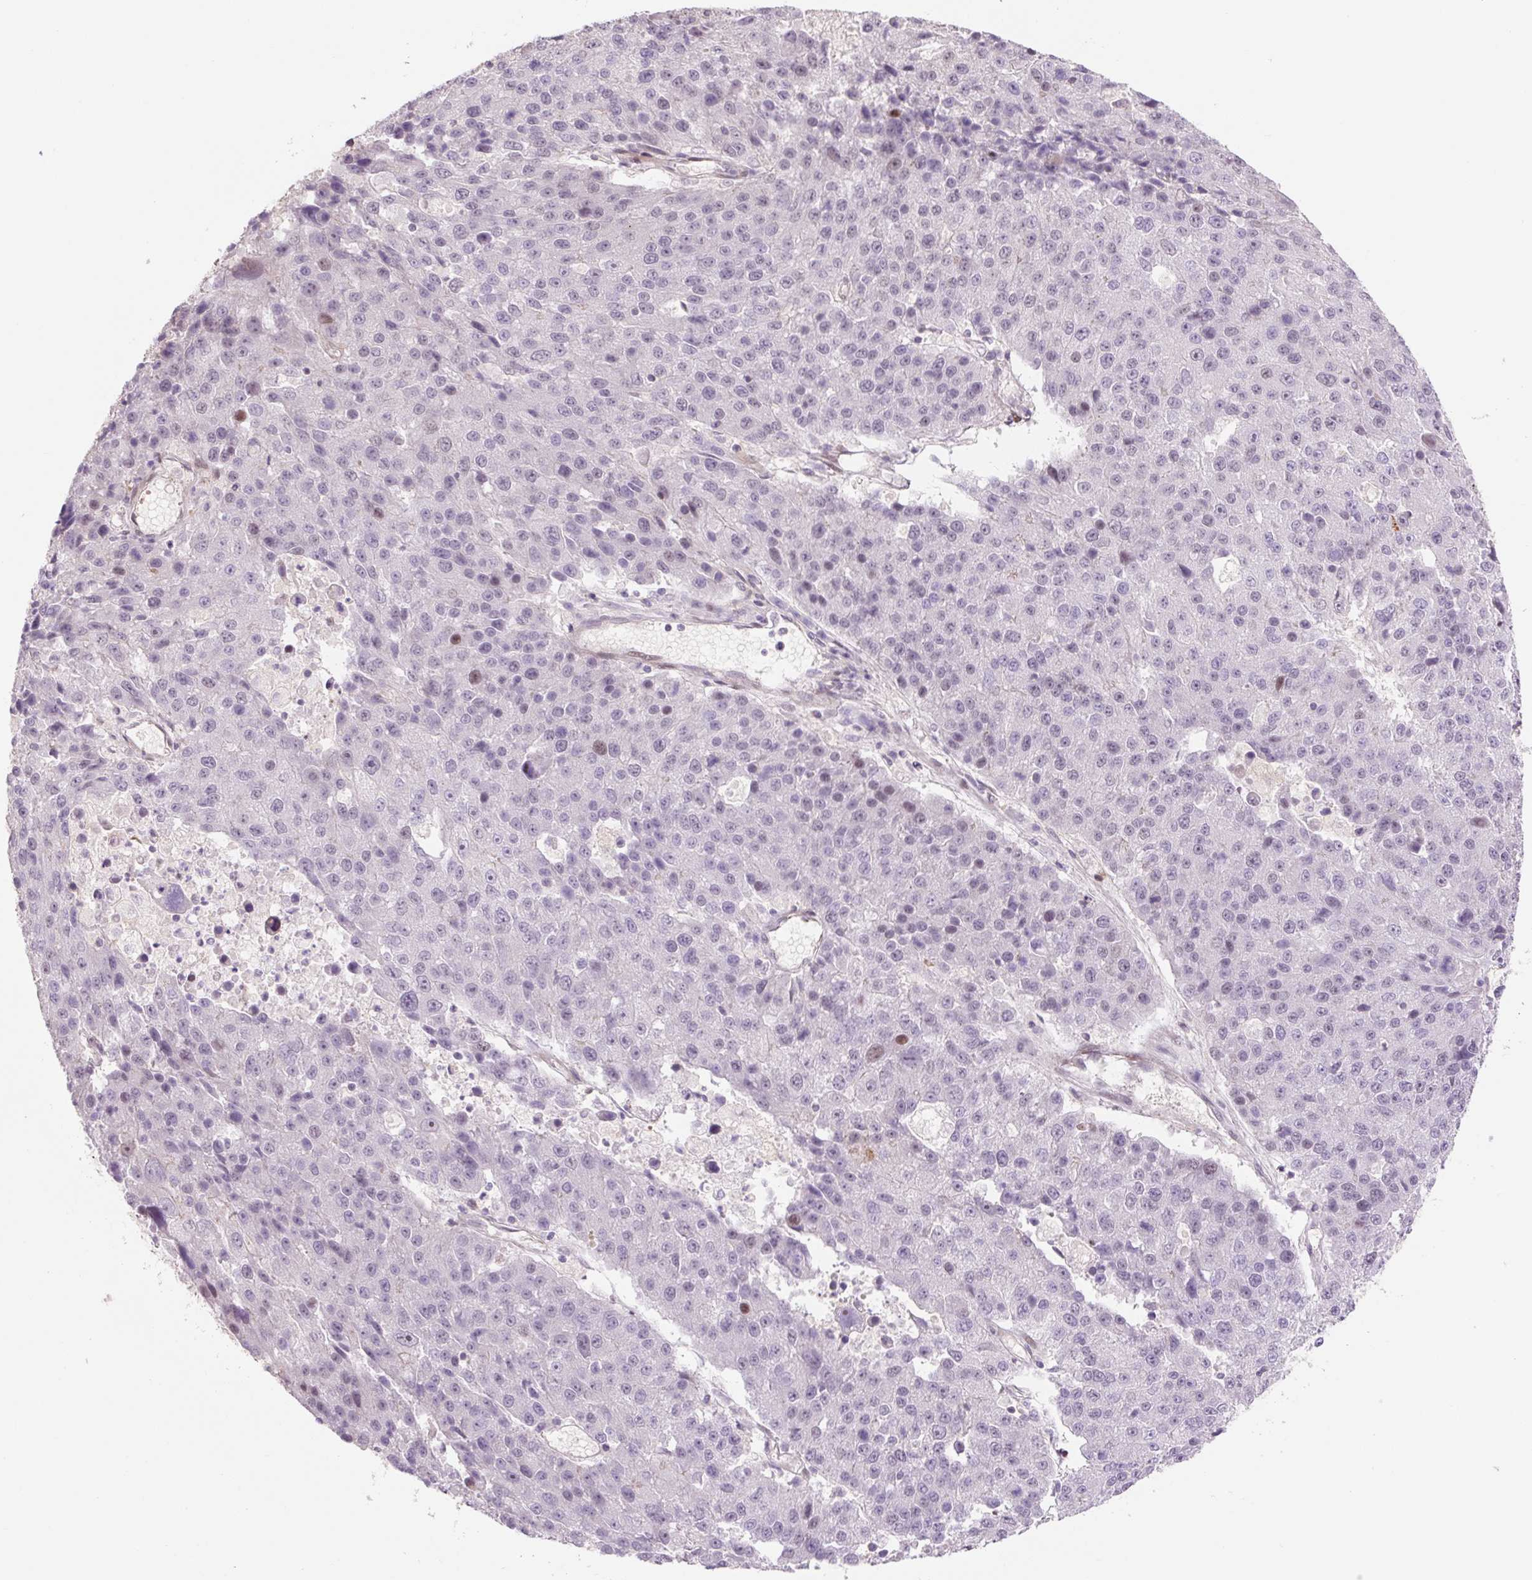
{"staining": {"intensity": "moderate", "quantity": "<25%", "location": "nuclear"}, "tissue": "stomach cancer", "cell_type": "Tumor cells", "image_type": "cancer", "snomed": [{"axis": "morphology", "description": "Adenocarcinoma, NOS"}, {"axis": "topography", "description": "Stomach"}], "caption": "High-magnification brightfield microscopy of stomach cancer (adenocarcinoma) stained with DAB (3,3'-diaminobenzidine) (brown) and counterstained with hematoxylin (blue). tumor cells exhibit moderate nuclear staining is present in approximately<25% of cells. (Stains: DAB in brown, nuclei in blue, Microscopy: brightfield microscopy at high magnification).", "gene": "ZNF552", "patient": {"sex": "male", "age": 71}}